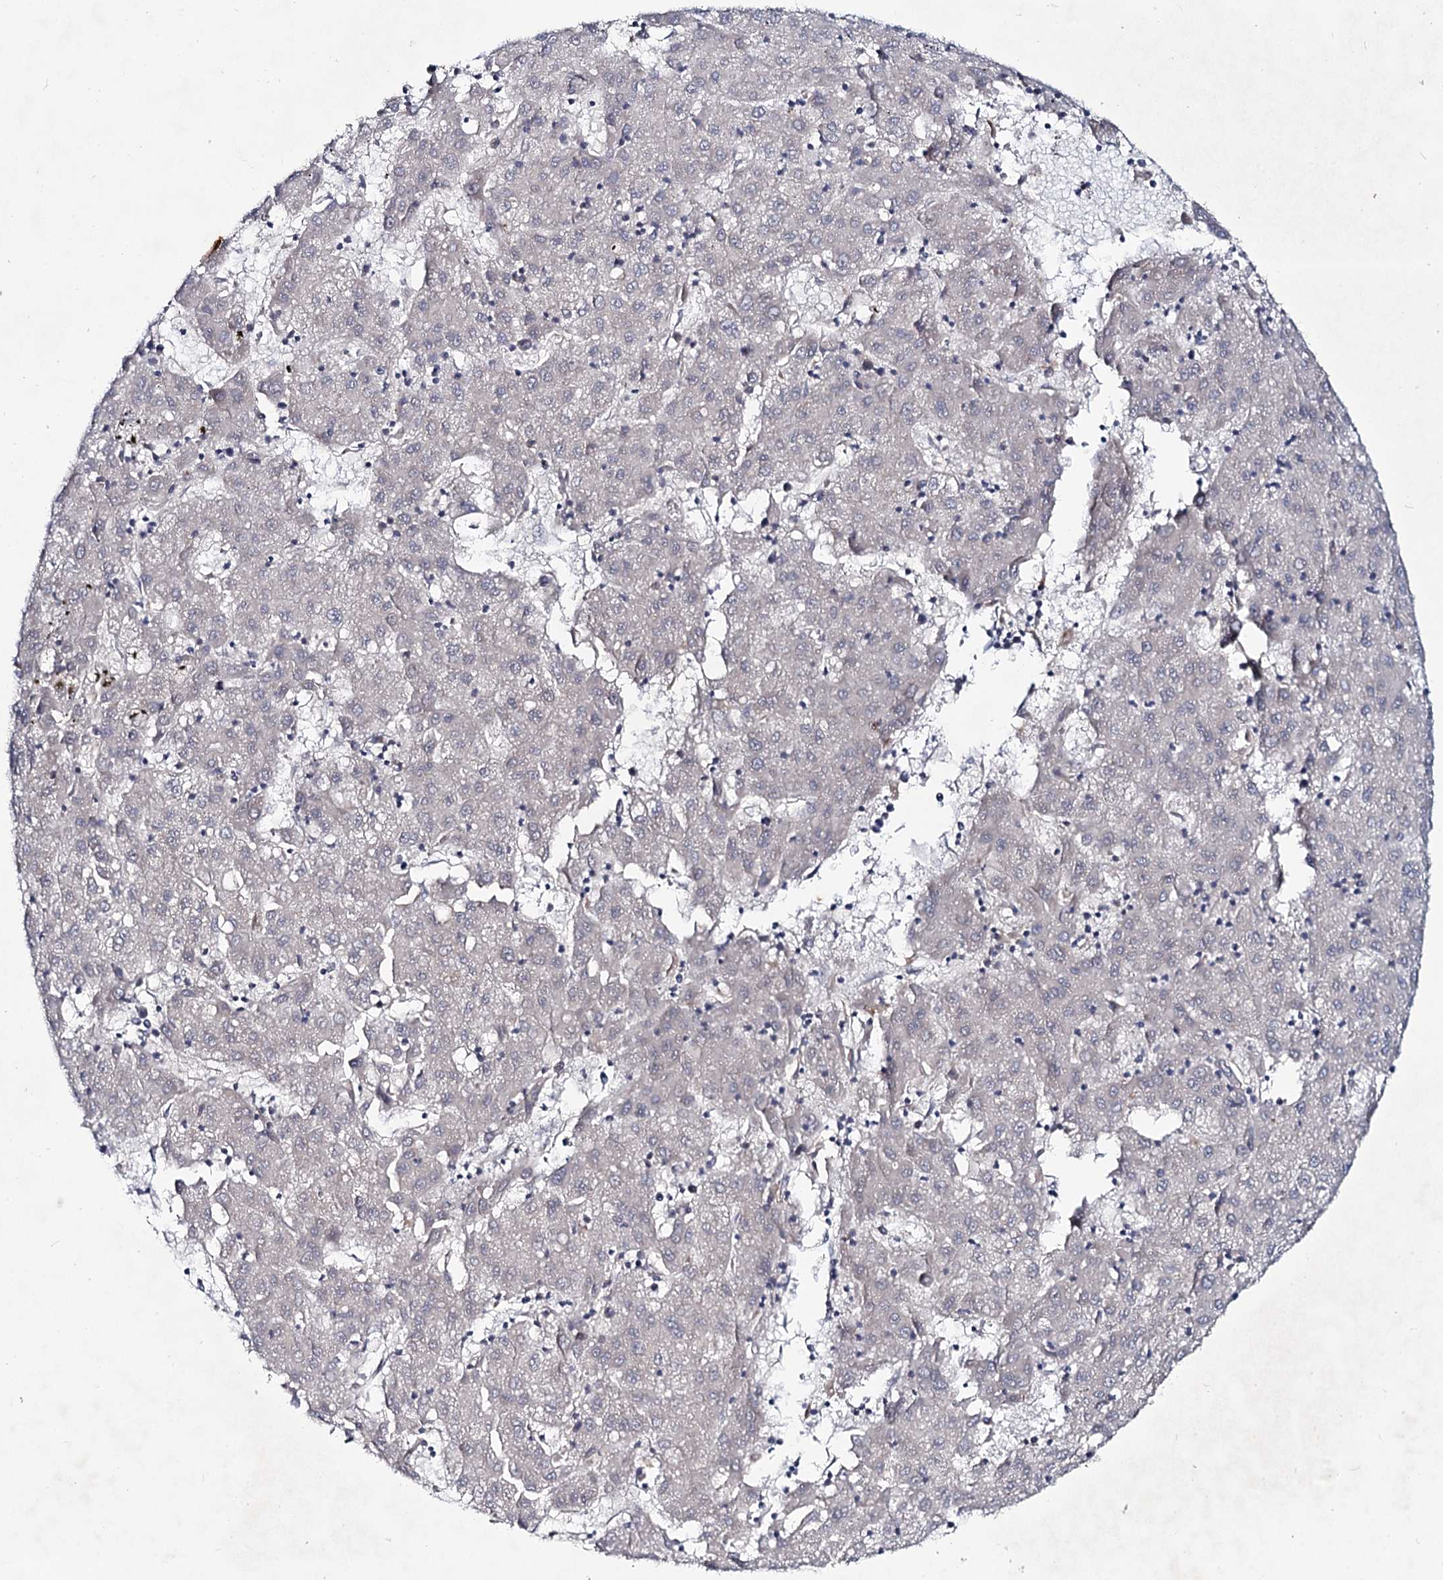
{"staining": {"intensity": "negative", "quantity": "none", "location": "none"}, "tissue": "liver cancer", "cell_type": "Tumor cells", "image_type": "cancer", "snomed": [{"axis": "morphology", "description": "Carcinoma, Hepatocellular, NOS"}, {"axis": "topography", "description": "Liver"}], "caption": "Immunohistochemistry (IHC) of hepatocellular carcinoma (liver) displays no positivity in tumor cells.", "gene": "RNF6", "patient": {"sex": "male", "age": 72}}